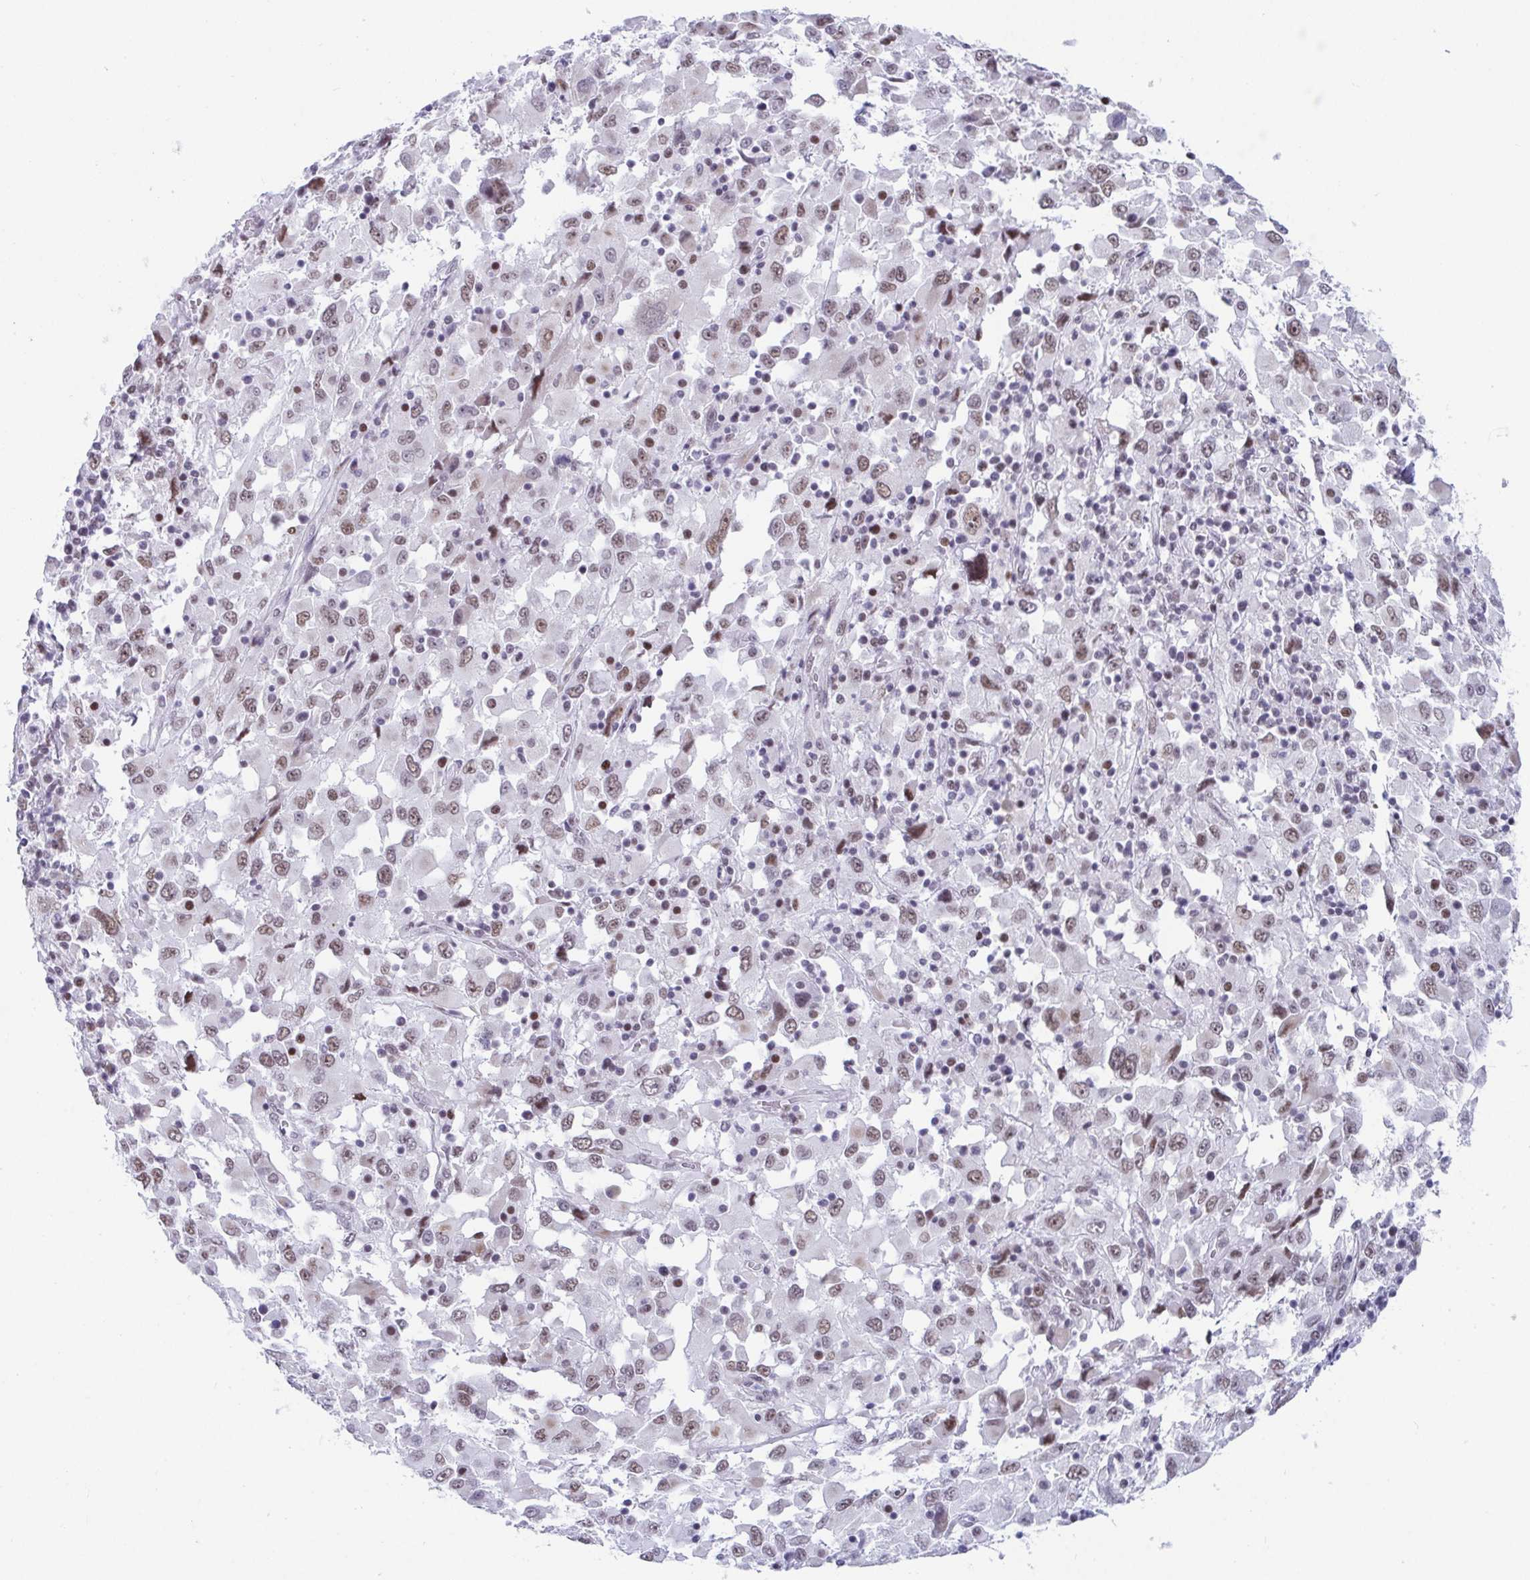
{"staining": {"intensity": "weak", "quantity": ">75%", "location": "nuclear"}, "tissue": "melanoma", "cell_type": "Tumor cells", "image_type": "cancer", "snomed": [{"axis": "morphology", "description": "Malignant melanoma, Metastatic site"}, {"axis": "topography", "description": "Soft tissue"}], "caption": "This micrograph displays malignant melanoma (metastatic site) stained with immunohistochemistry (IHC) to label a protein in brown. The nuclear of tumor cells show weak positivity for the protein. Nuclei are counter-stained blue.", "gene": "WDR72", "patient": {"sex": "male", "age": 50}}